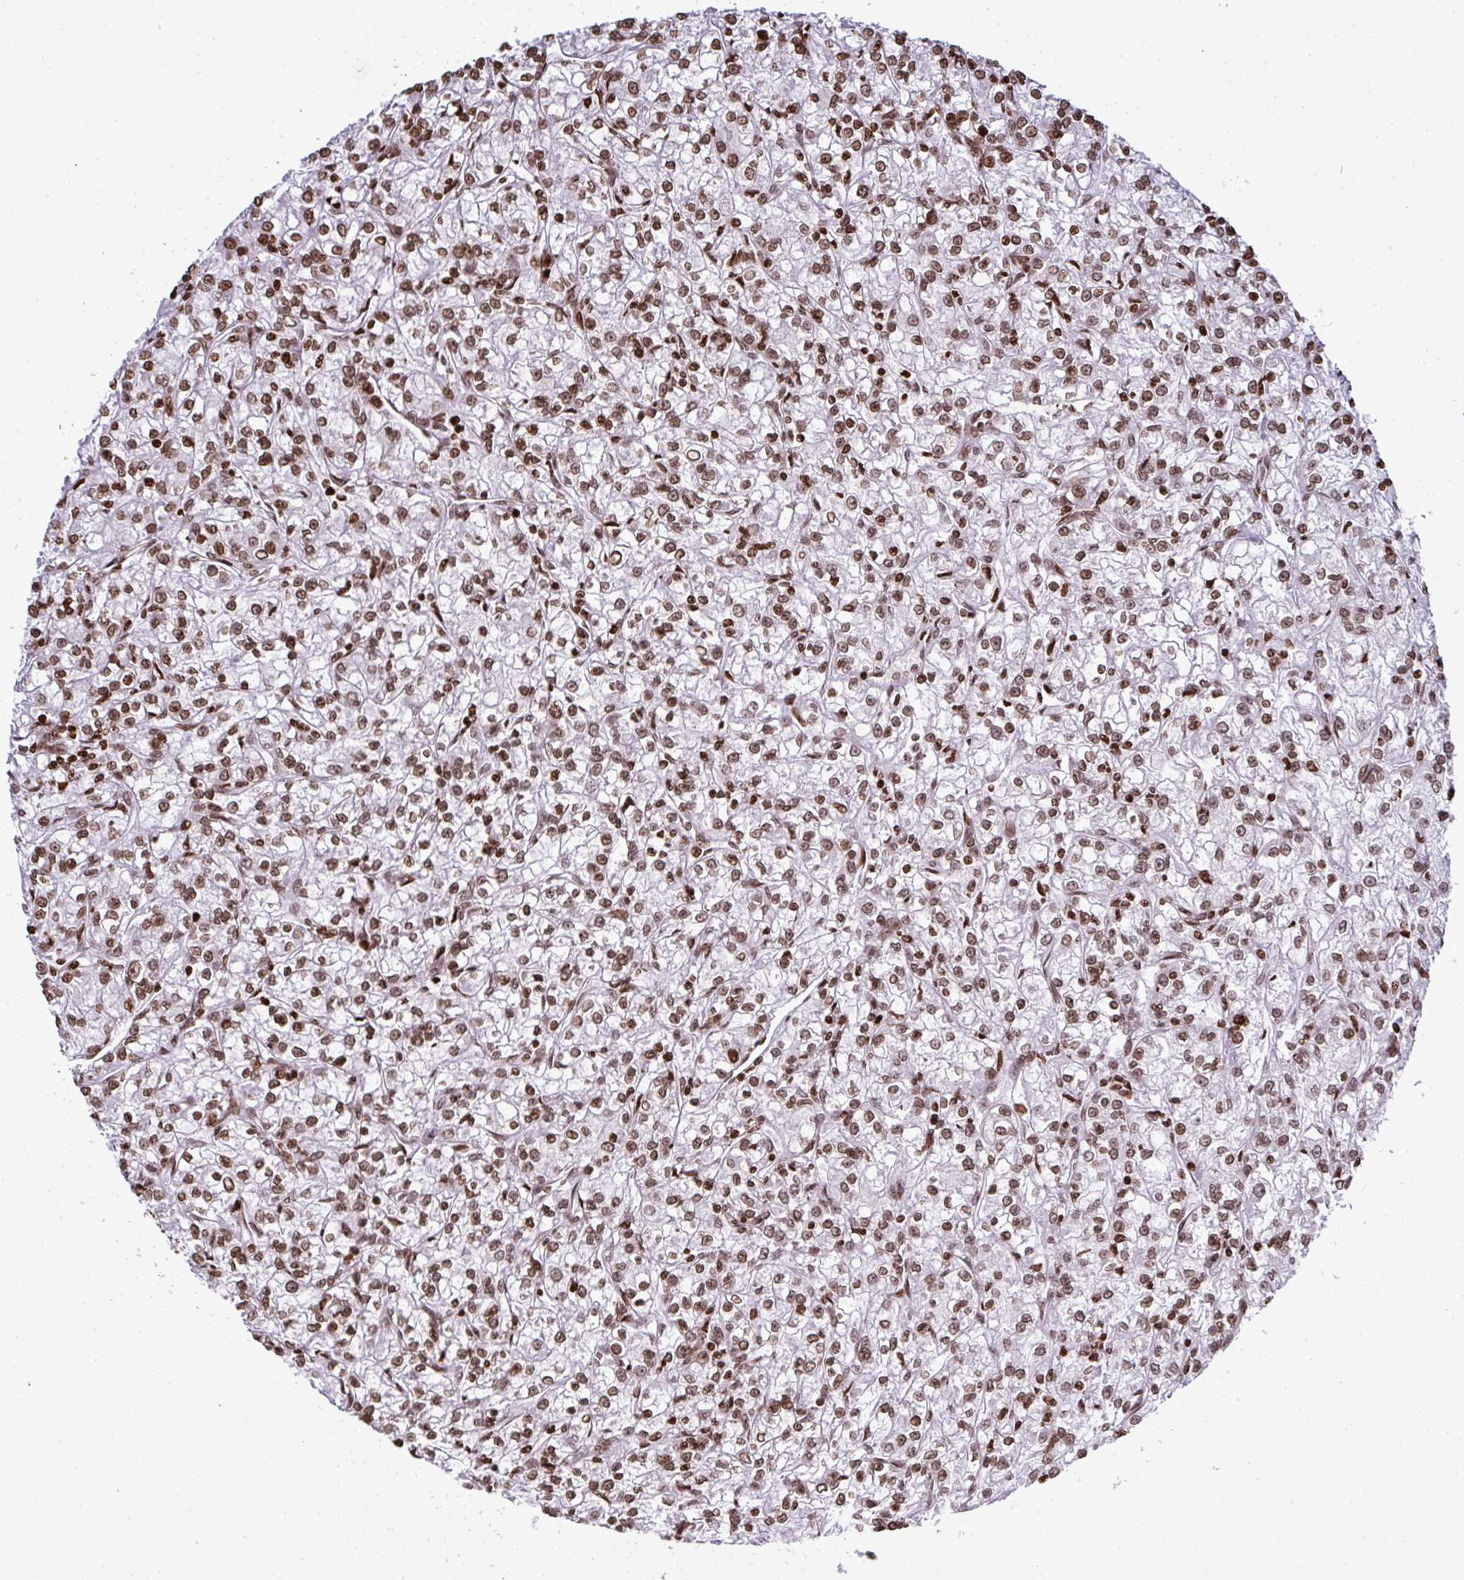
{"staining": {"intensity": "moderate", "quantity": ">75%", "location": "nuclear"}, "tissue": "renal cancer", "cell_type": "Tumor cells", "image_type": "cancer", "snomed": [{"axis": "morphology", "description": "Adenocarcinoma, NOS"}, {"axis": "topography", "description": "Kidney"}], "caption": "The photomicrograph displays immunohistochemical staining of adenocarcinoma (renal). There is moderate nuclear expression is seen in about >75% of tumor cells. The staining was performed using DAB to visualize the protein expression in brown, while the nuclei were stained in blue with hematoxylin (Magnification: 20x).", "gene": "RASL11A", "patient": {"sex": "female", "age": 59}}